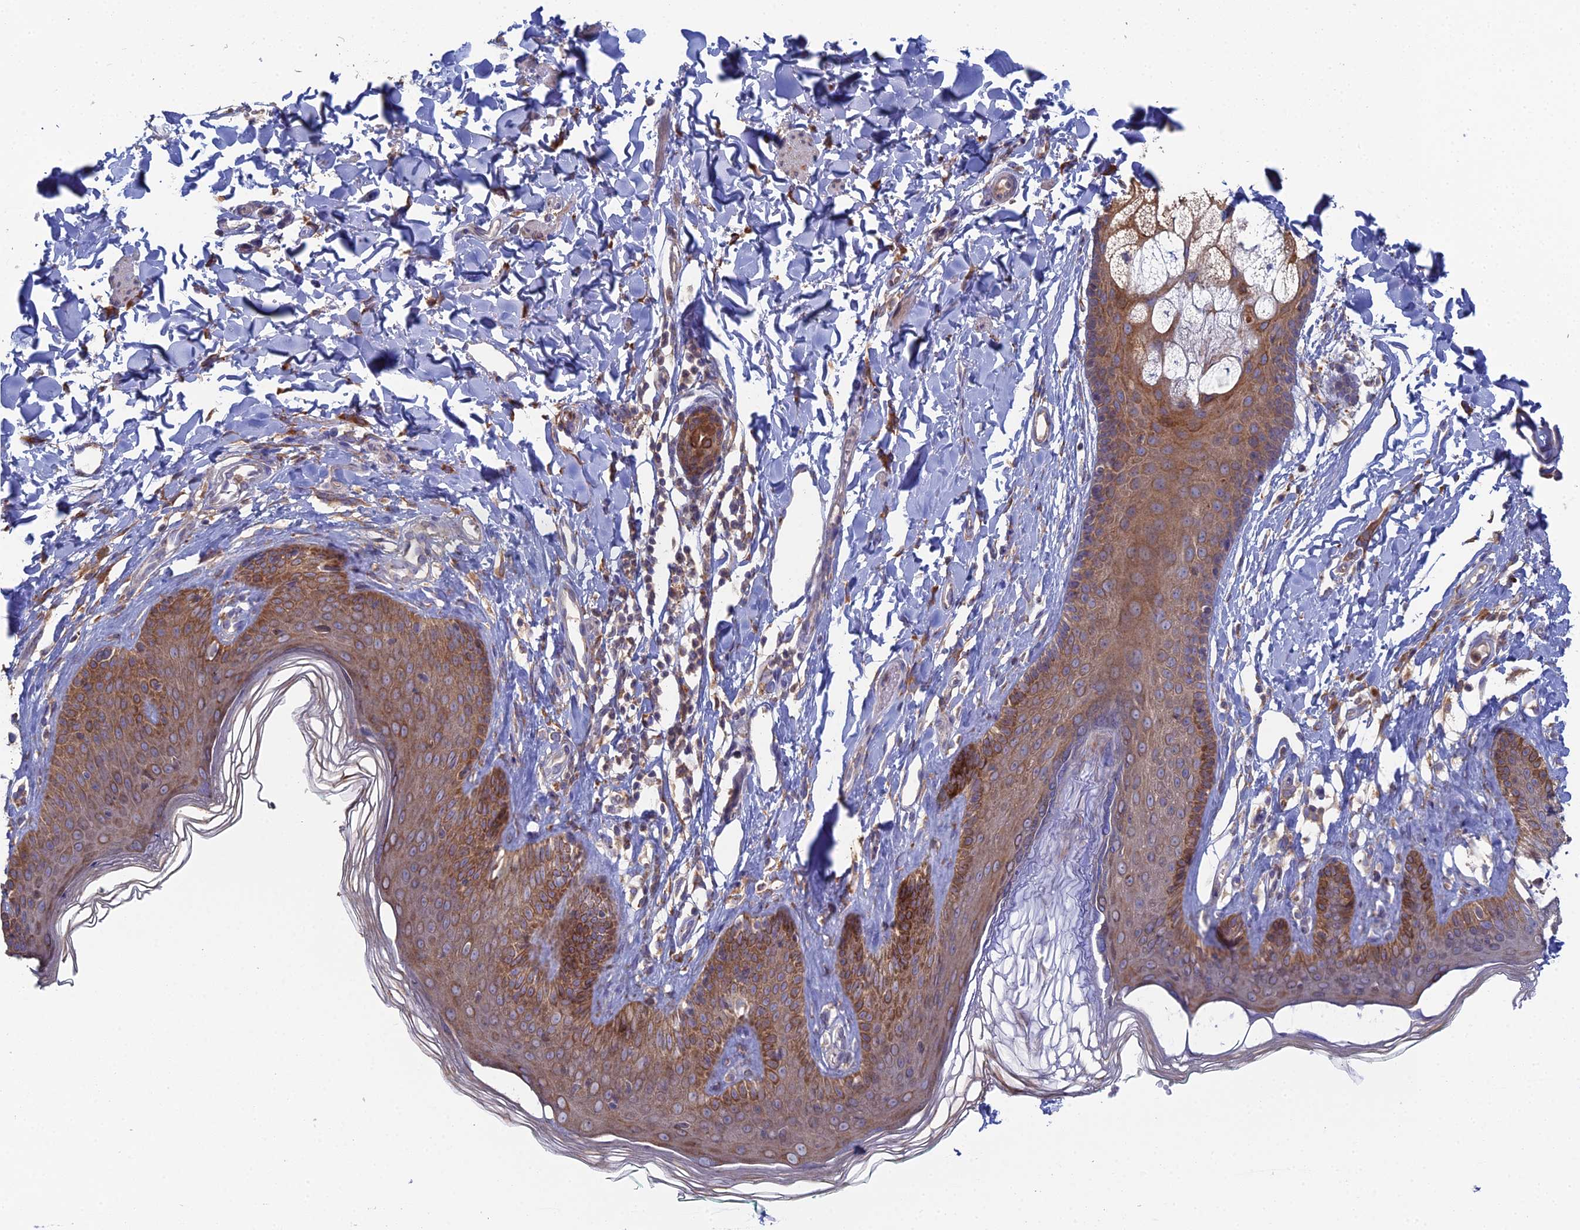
{"staining": {"intensity": "moderate", "quantity": ">75%", "location": "cytoplasmic/membranous"}, "tissue": "skin", "cell_type": "Epidermal cells", "image_type": "normal", "snomed": [{"axis": "morphology", "description": "Normal tissue, NOS"}, {"axis": "morphology", "description": "Squamous cell carcinoma, NOS"}, {"axis": "topography", "description": "Vulva"}], "caption": "High-magnification brightfield microscopy of unremarkable skin stained with DAB (brown) and counterstained with hematoxylin (blue). epidermal cells exhibit moderate cytoplasmic/membranous positivity is identified in about>75% of cells. Using DAB (brown) and hematoxylin (blue) stains, captured at high magnification using brightfield microscopy.", "gene": "TRAPPC6A", "patient": {"sex": "female", "age": 85}}